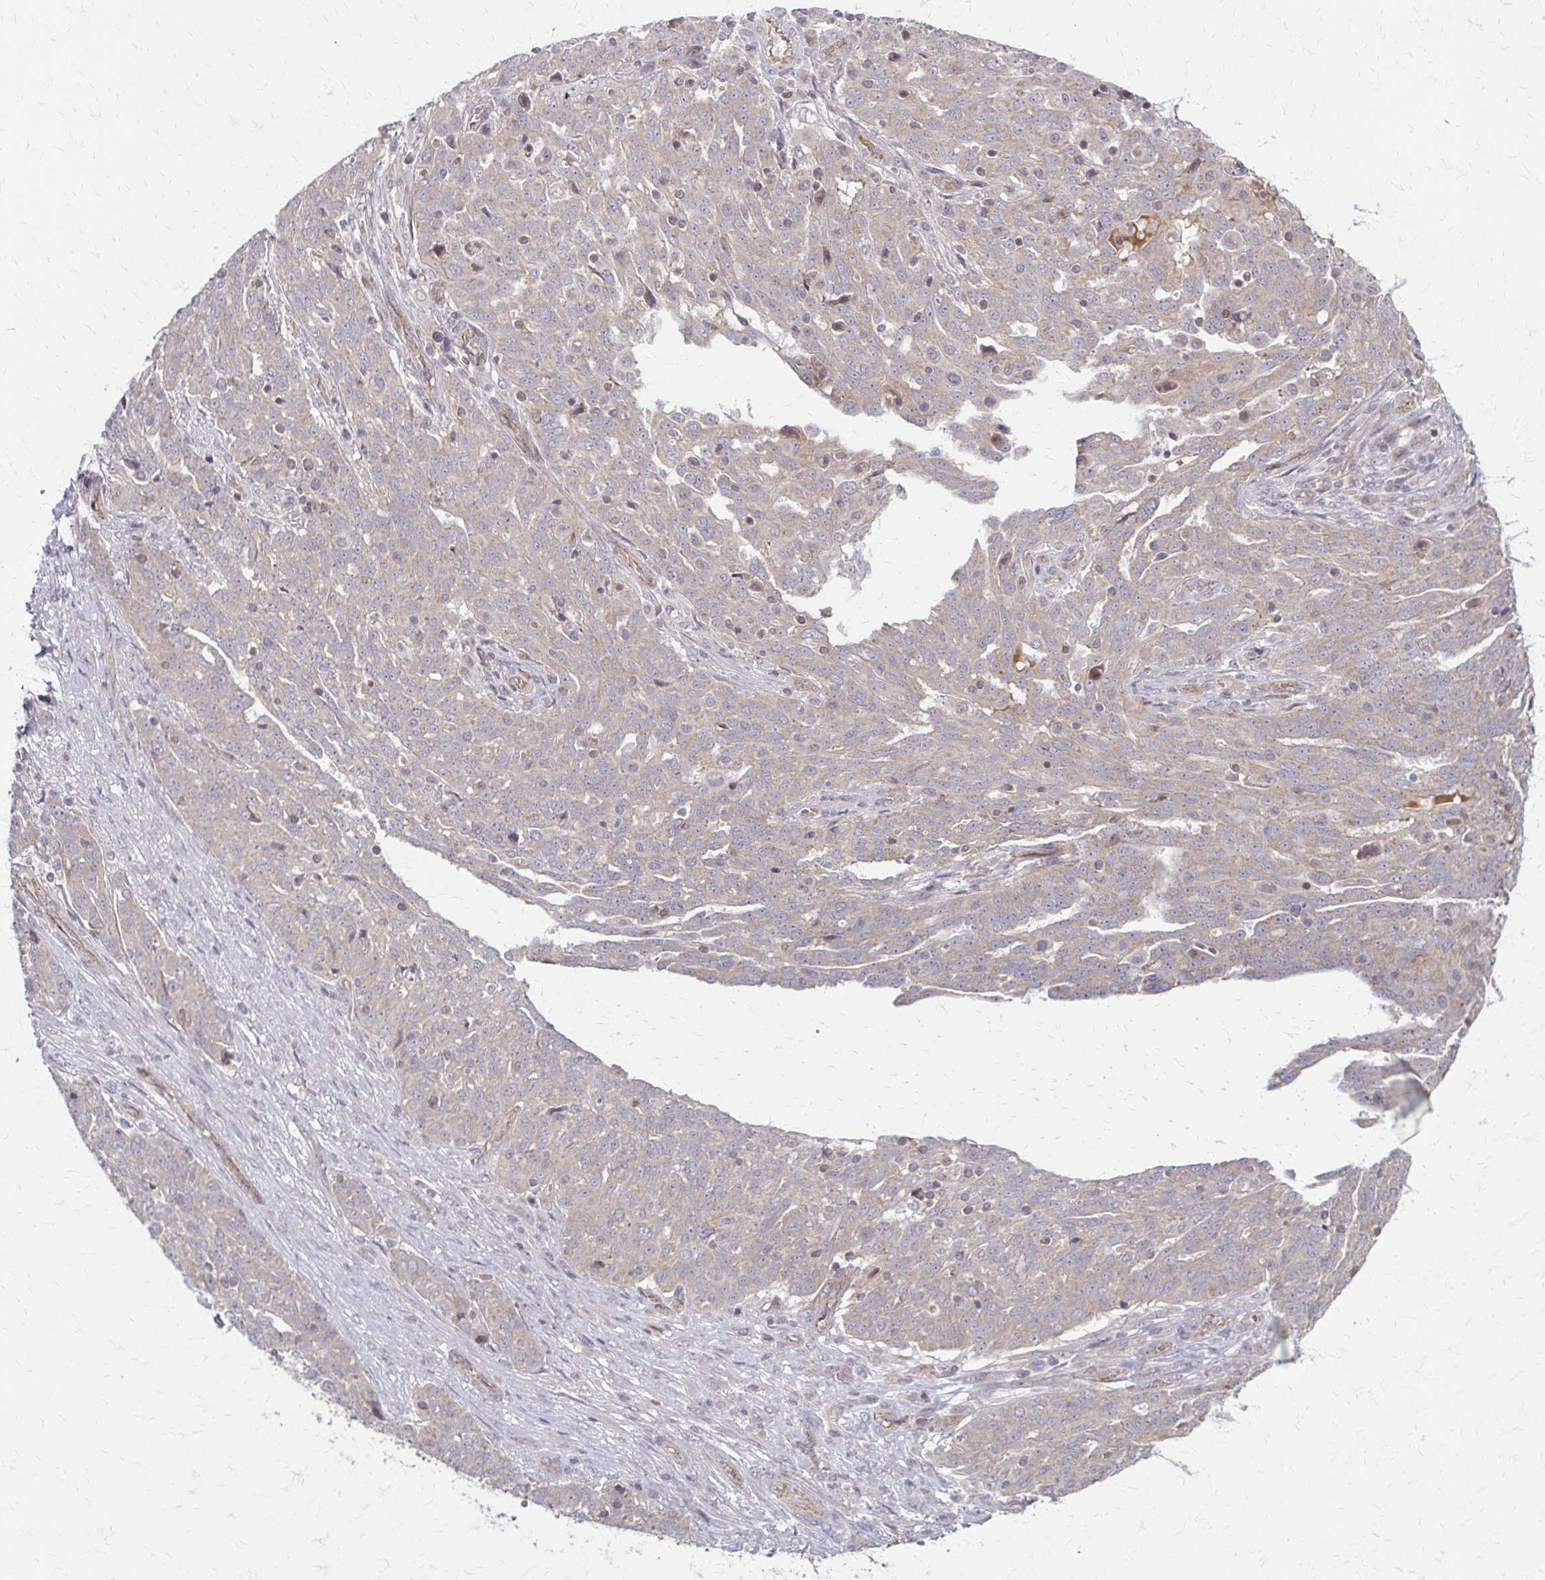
{"staining": {"intensity": "weak", "quantity": ">75%", "location": "cytoplasmic/membranous"}, "tissue": "ovarian cancer", "cell_type": "Tumor cells", "image_type": "cancer", "snomed": [{"axis": "morphology", "description": "Cystadenocarcinoma, serous, NOS"}, {"axis": "topography", "description": "Ovary"}], "caption": "A brown stain shows weak cytoplasmic/membranous positivity of a protein in human ovarian cancer tumor cells.", "gene": "ZNF383", "patient": {"sex": "female", "age": 67}}